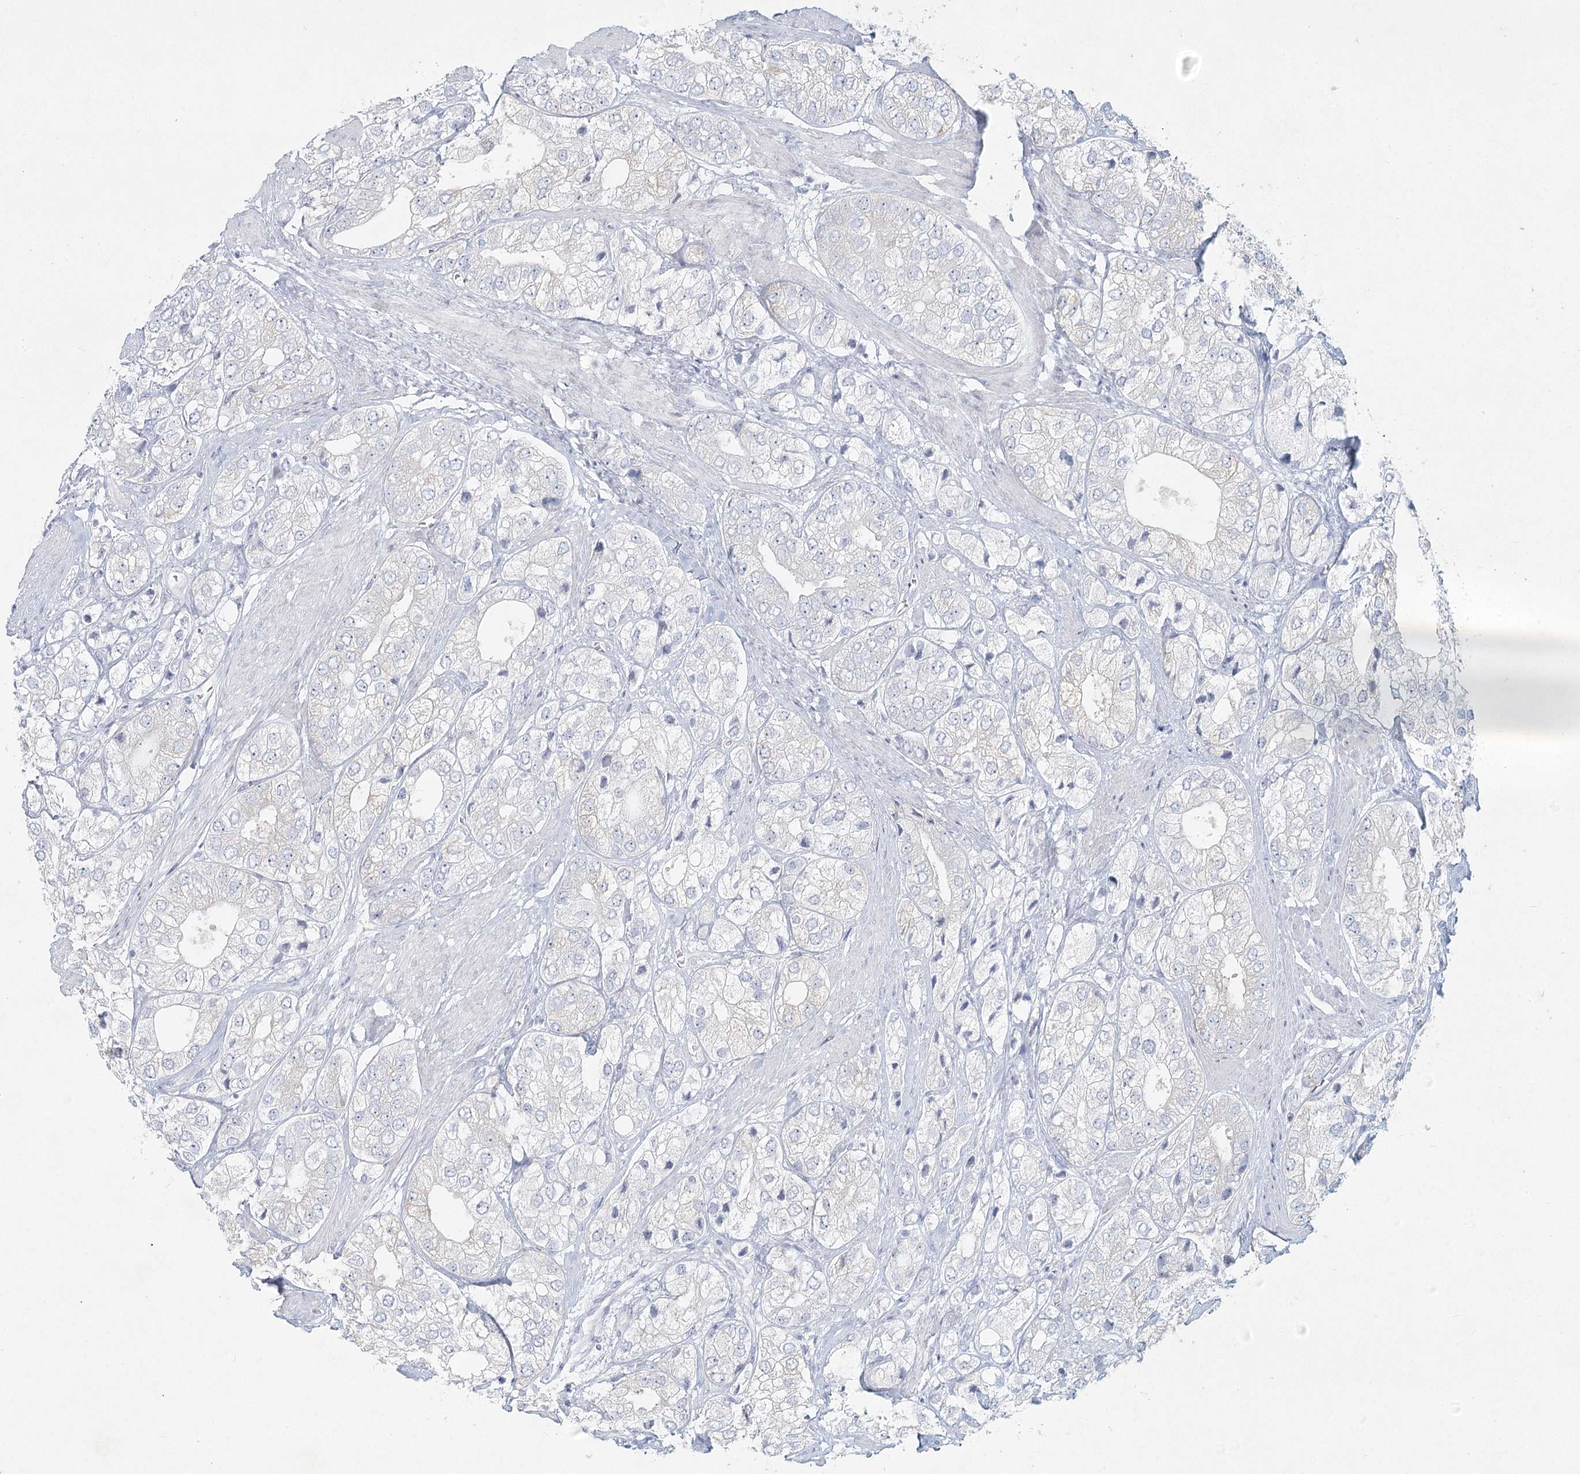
{"staining": {"intensity": "negative", "quantity": "none", "location": "none"}, "tissue": "prostate cancer", "cell_type": "Tumor cells", "image_type": "cancer", "snomed": [{"axis": "morphology", "description": "Adenocarcinoma, High grade"}, {"axis": "topography", "description": "Prostate"}], "caption": "Micrograph shows no significant protein staining in tumor cells of prostate cancer (adenocarcinoma (high-grade)).", "gene": "LRP2BP", "patient": {"sex": "male", "age": 50}}